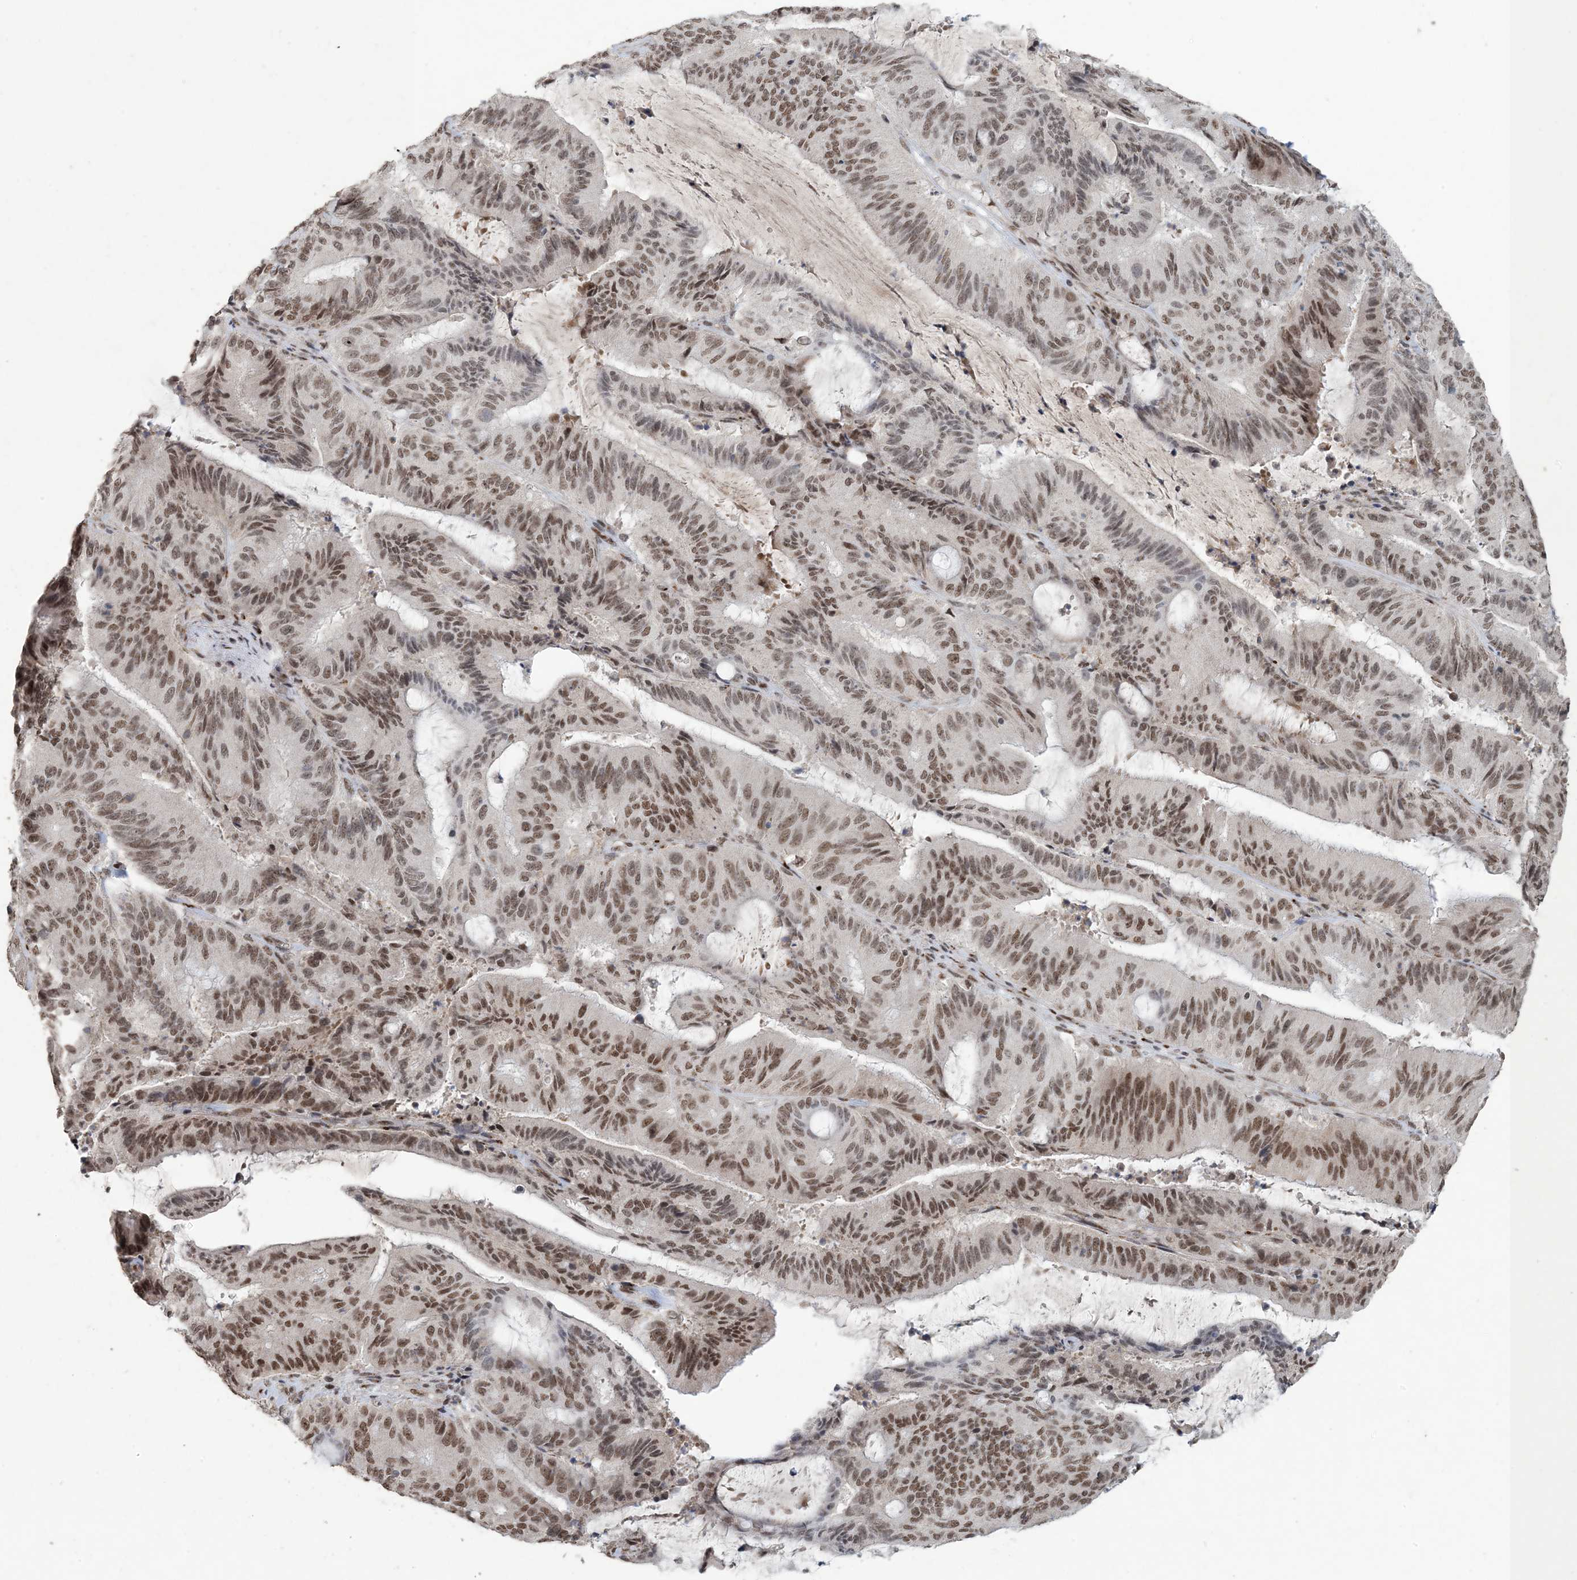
{"staining": {"intensity": "moderate", "quantity": ">75%", "location": "nuclear"}, "tissue": "liver cancer", "cell_type": "Tumor cells", "image_type": "cancer", "snomed": [{"axis": "morphology", "description": "Normal tissue, NOS"}, {"axis": "morphology", "description": "Cholangiocarcinoma"}, {"axis": "topography", "description": "Liver"}, {"axis": "topography", "description": "Peripheral nerve tissue"}], "caption": "Protein staining of liver cancer (cholangiocarcinoma) tissue demonstrates moderate nuclear staining in approximately >75% of tumor cells. The staining was performed using DAB, with brown indicating positive protein expression. Nuclei are stained blue with hematoxylin.", "gene": "MBD2", "patient": {"sex": "female", "age": 73}}